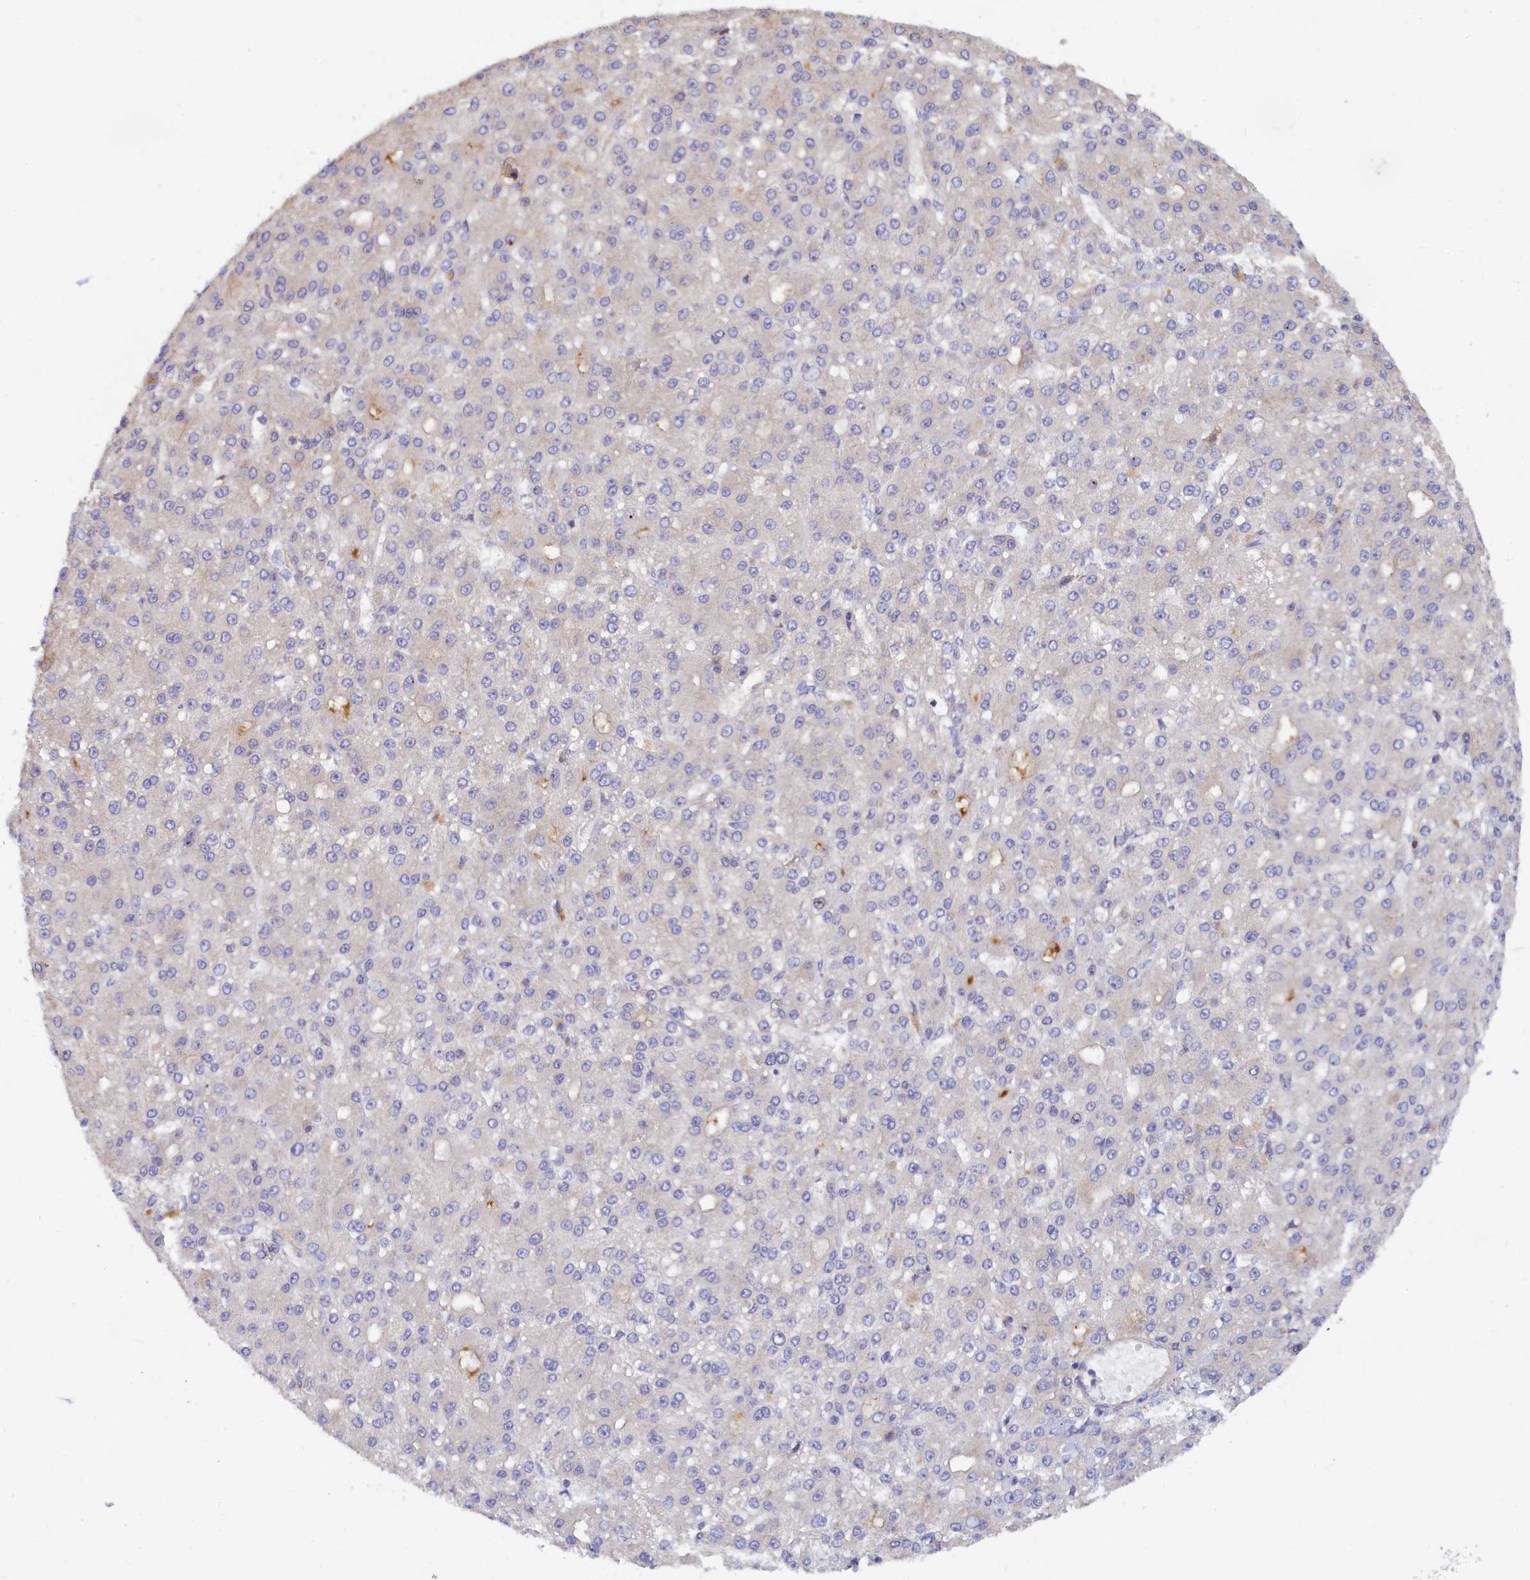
{"staining": {"intensity": "negative", "quantity": "none", "location": "none"}, "tissue": "liver cancer", "cell_type": "Tumor cells", "image_type": "cancer", "snomed": [{"axis": "morphology", "description": "Carcinoma, Hepatocellular, NOS"}, {"axis": "topography", "description": "Liver"}], "caption": "IHC image of human liver hepatocellular carcinoma stained for a protein (brown), which shows no positivity in tumor cells.", "gene": "SPATA5L1", "patient": {"sex": "male", "age": 67}}